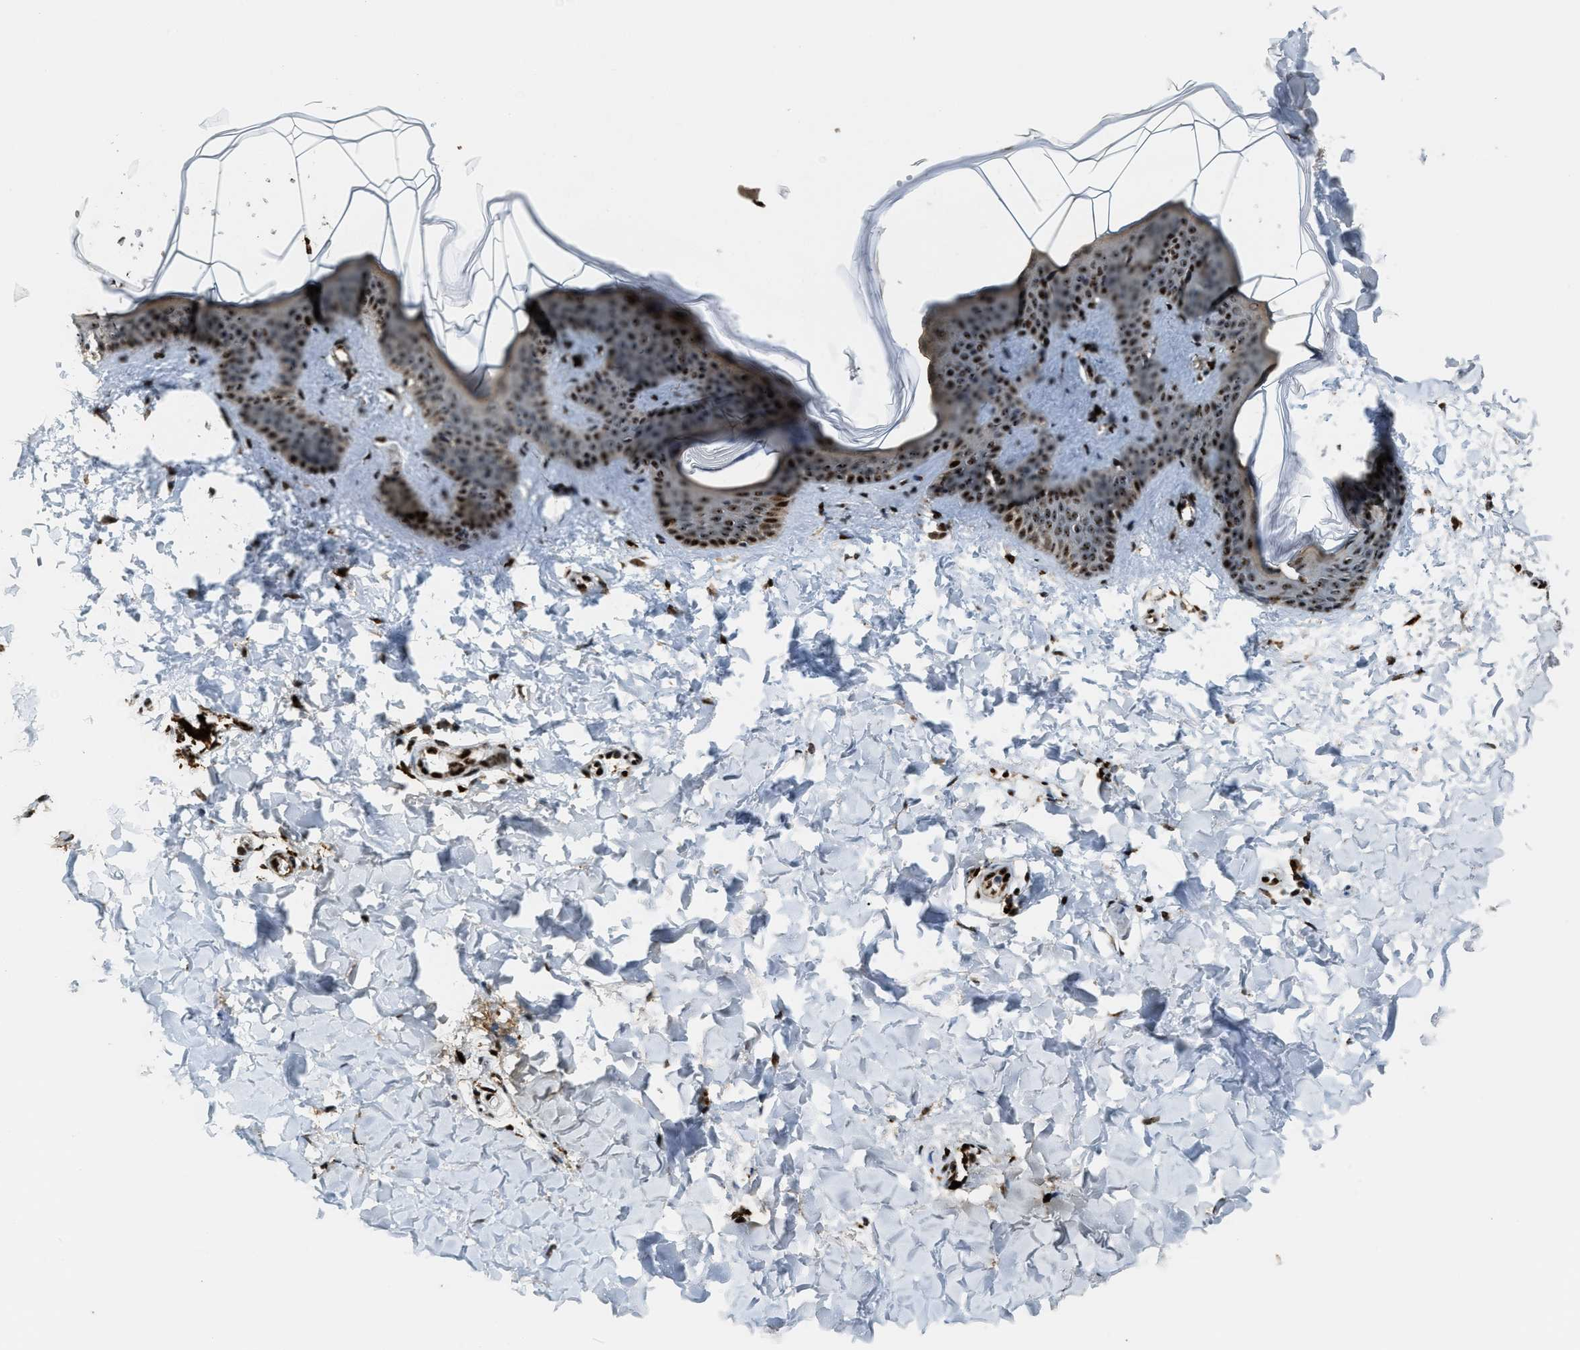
{"staining": {"intensity": "strong", "quantity": ">75%", "location": "cytoplasmic/membranous,nuclear"}, "tissue": "skin", "cell_type": "Fibroblasts", "image_type": "normal", "snomed": [{"axis": "morphology", "description": "Normal tissue, NOS"}, {"axis": "topography", "description": "Skin"}], "caption": "Protein analysis of unremarkable skin exhibits strong cytoplasmic/membranous,nuclear expression in about >75% of fibroblasts.", "gene": "ZNF687", "patient": {"sex": "female", "age": 17}}